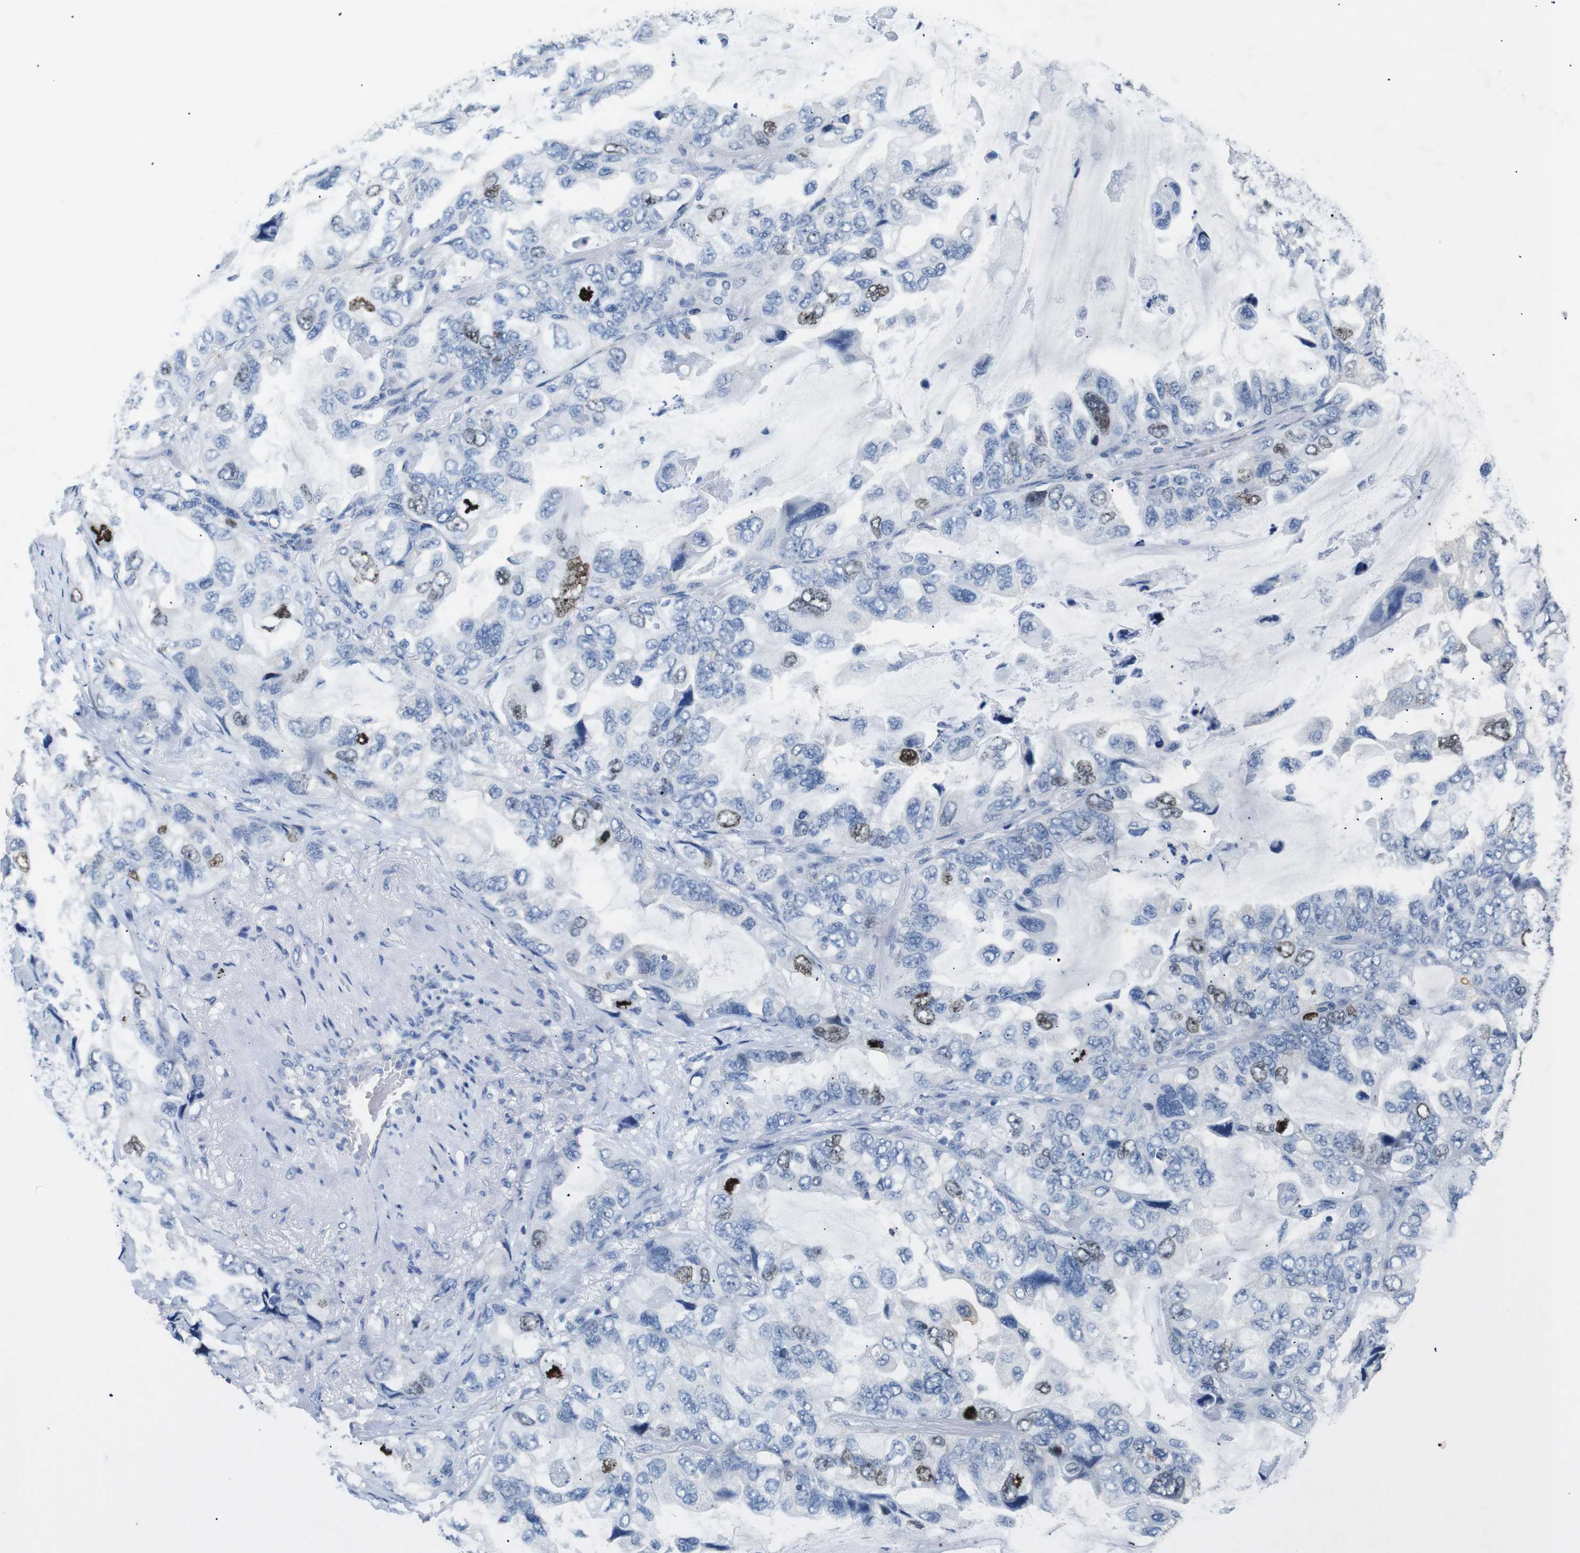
{"staining": {"intensity": "strong", "quantity": "<25%", "location": "nuclear"}, "tissue": "lung cancer", "cell_type": "Tumor cells", "image_type": "cancer", "snomed": [{"axis": "morphology", "description": "Squamous cell carcinoma, NOS"}, {"axis": "topography", "description": "Lung"}], "caption": "High-magnification brightfield microscopy of lung squamous cell carcinoma stained with DAB (brown) and counterstained with hematoxylin (blue). tumor cells exhibit strong nuclear staining is identified in about<25% of cells.", "gene": "INCENP", "patient": {"sex": "female", "age": 73}}